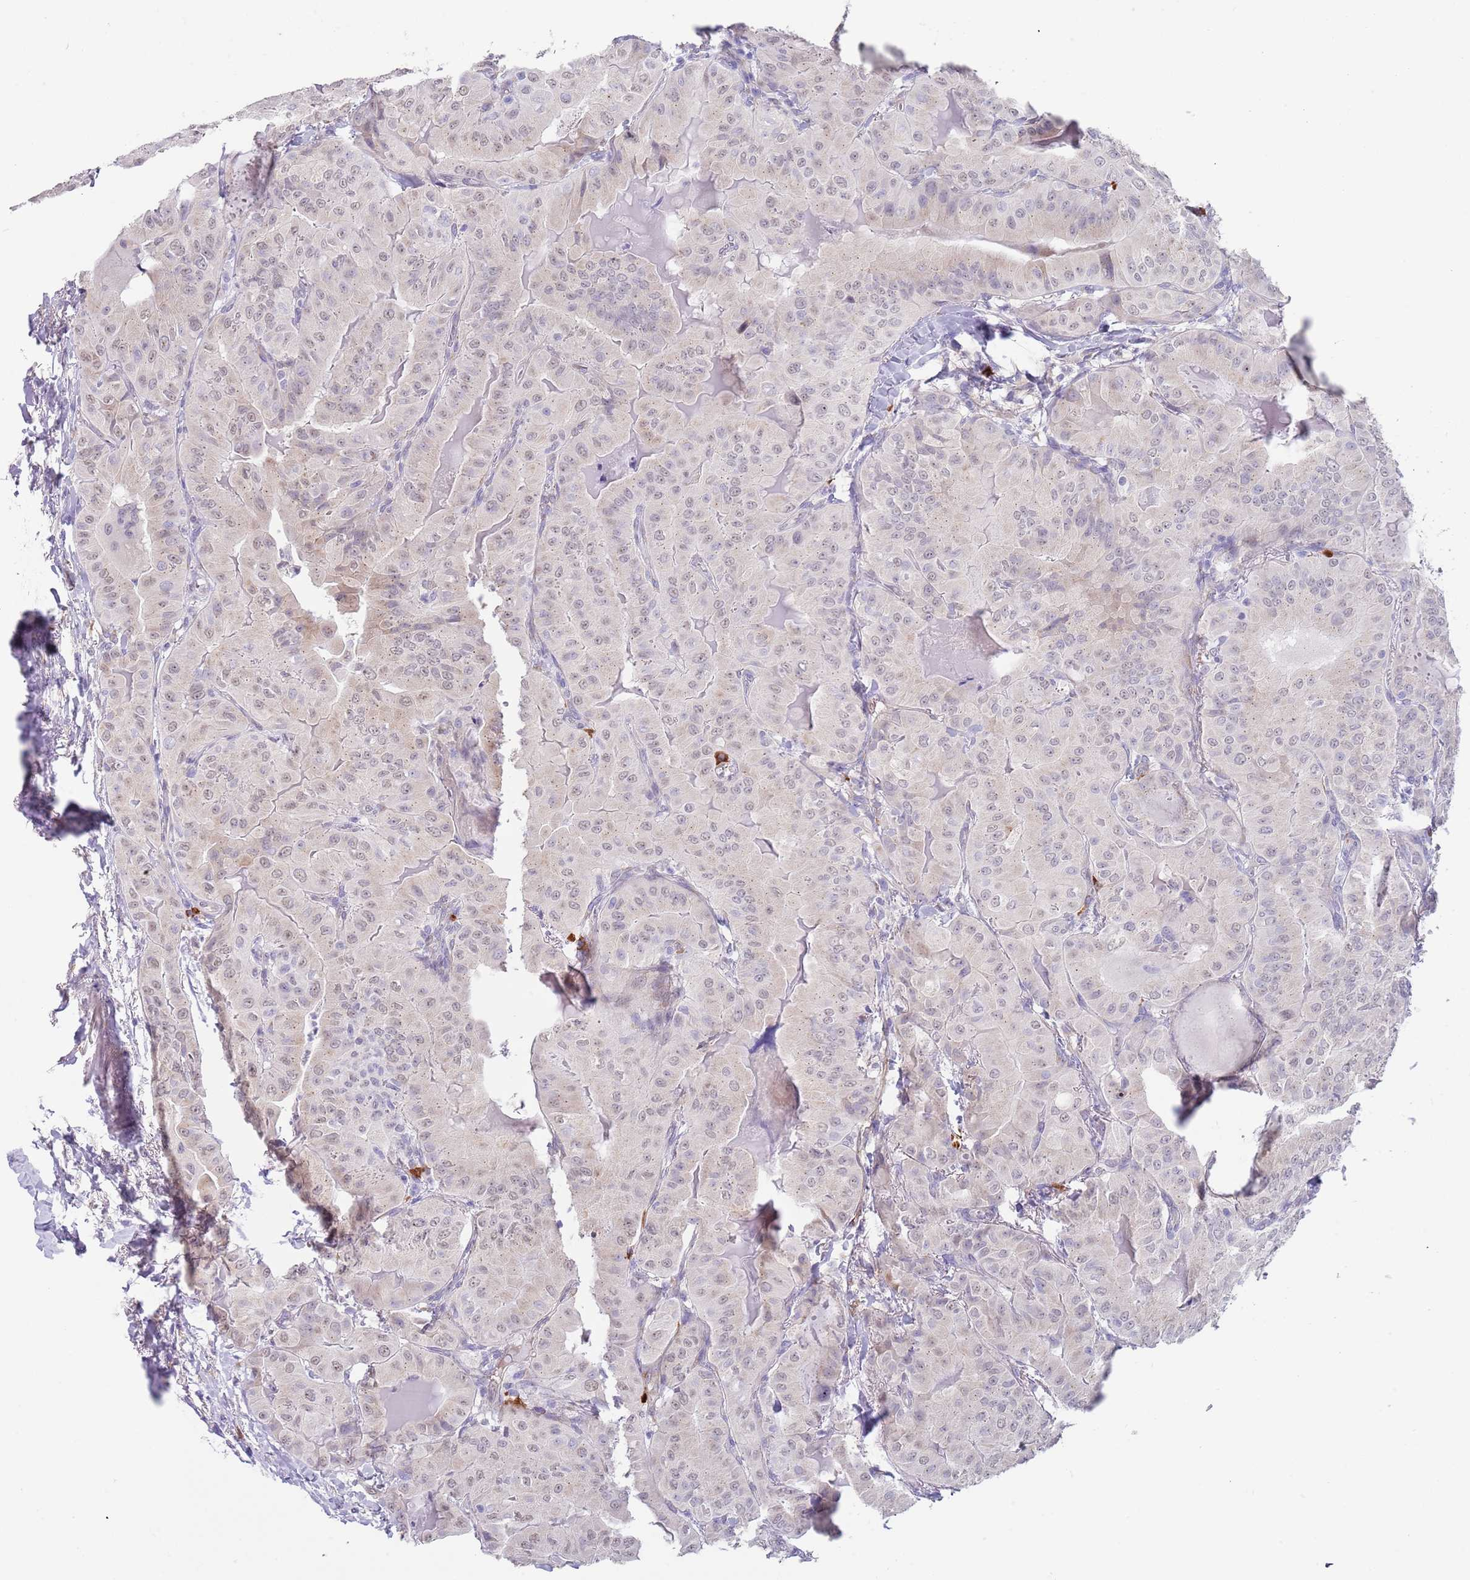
{"staining": {"intensity": "negative", "quantity": "none", "location": "none"}, "tissue": "thyroid cancer", "cell_type": "Tumor cells", "image_type": "cancer", "snomed": [{"axis": "morphology", "description": "Papillary adenocarcinoma, NOS"}, {"axis": "topography", "description": "Thyroid gland"}], "caption": "DAB (3,3'-diaminobenzidine) immunohistochemical staining of papillary adenocarcinoma (thyroid) demonstrates no significant expression in tumor cells. (Brightfield microscopy of DAB IHC at high magnification).", "gene": "TNRC6C", "patient": {"sex": "female", "age": 68}}